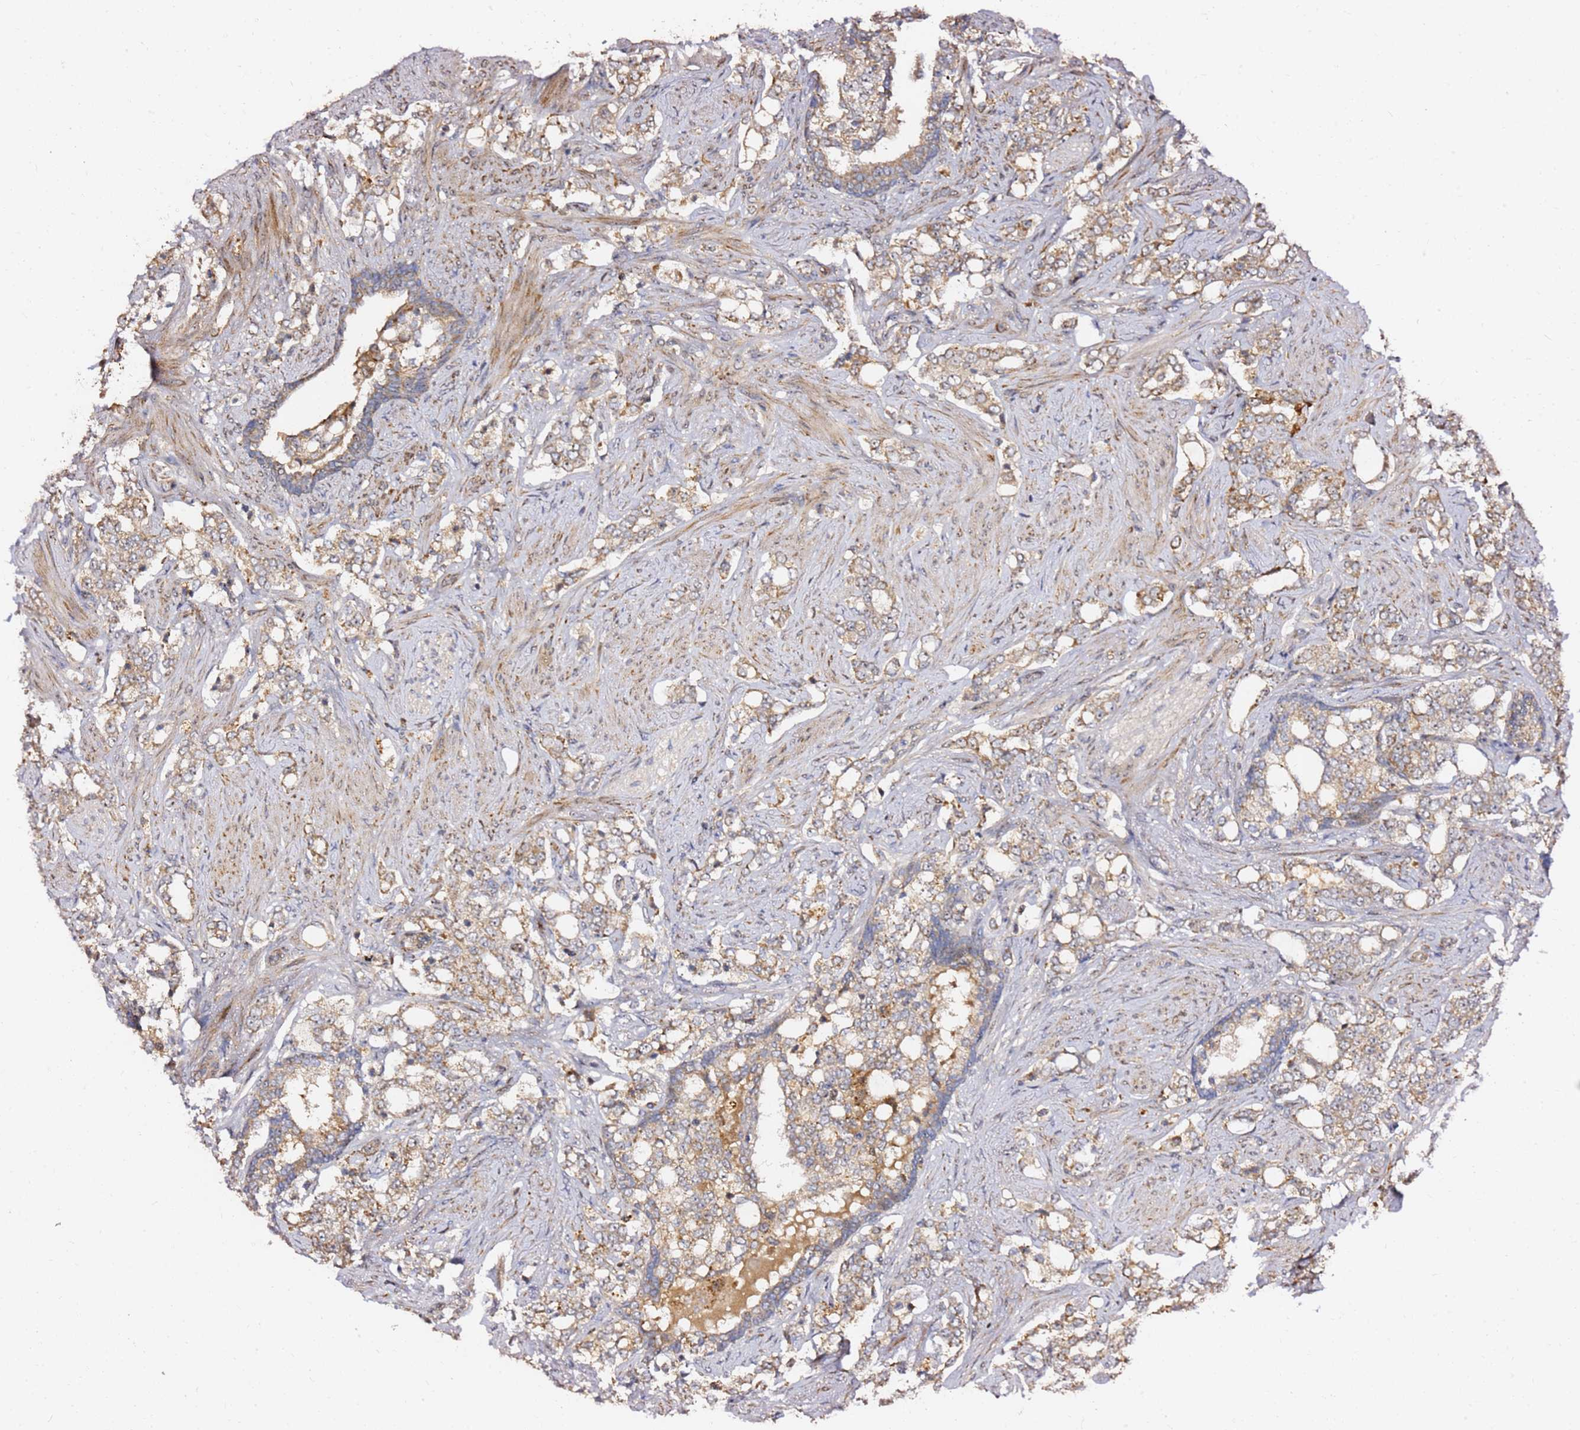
{"staining": {"intensity": "moderate", "quantity": ">75%", "location": "cytoplasmic/membranous"}, "tissue": "prostate cancer", "cell_type": "Tumor cells", "image_type": "cancer", "snomed": [{"axis": "morphology", "description": "Adenocarcinoma, High grade"}, {"axis": "topography", "description": "Prostate"}], "caption": "An immunohistochemistry (IHC) photomicrograph of tumor tissue is shown. Protein staining in brown labels moderate cytoplasmic/membranous positivity in prostate adenocarcinoma (high-grade) within tumor cells.", "gene": "KIF25", "patient": {"sex": "male", "age": 64}}